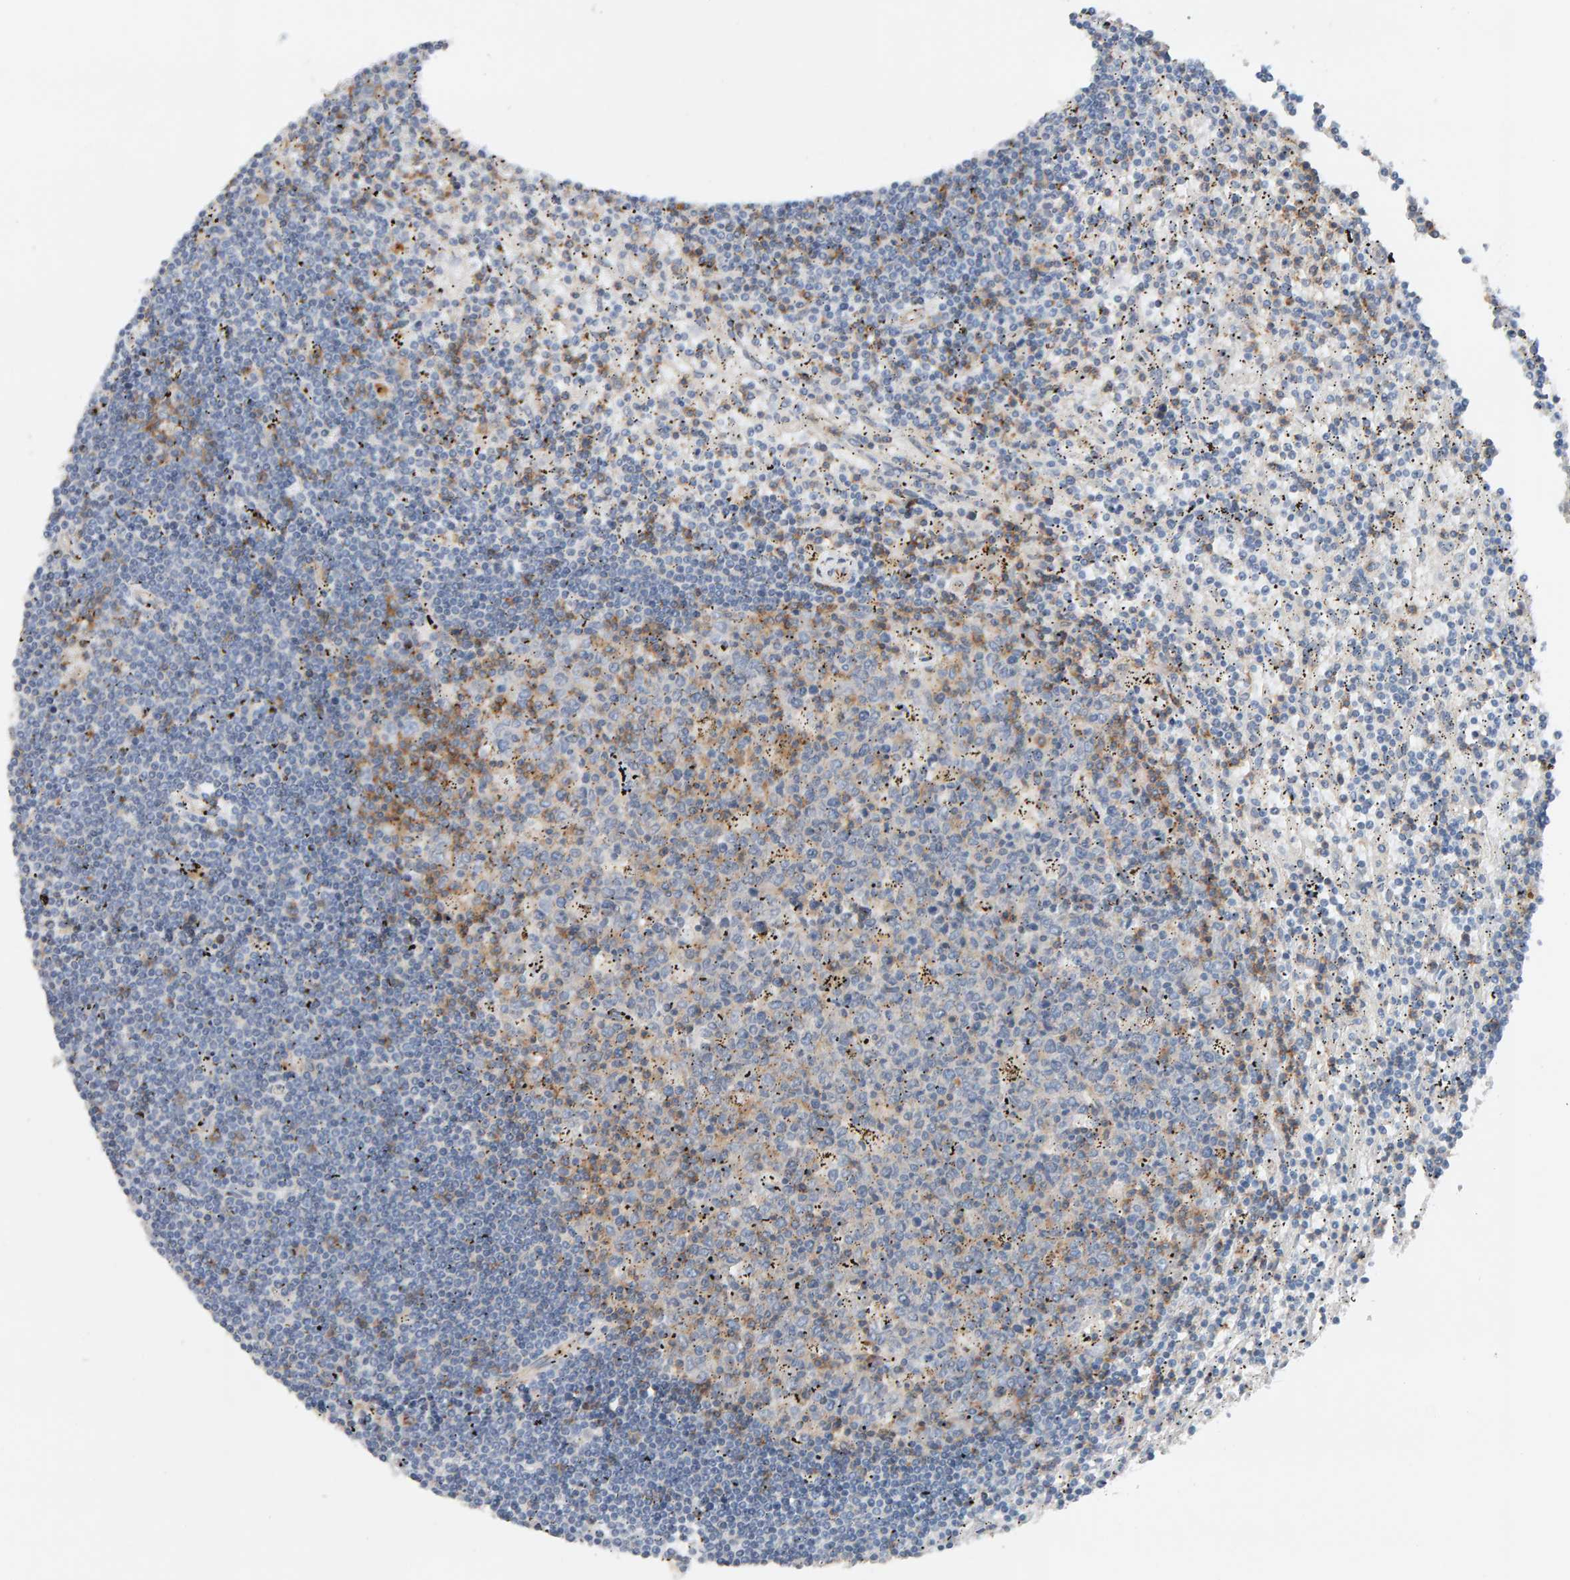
{"staining": {"intensity": "moderate", "quantity": "<25%", "location": "cytoplasmic/membranous"}, "tissue": "lymphoma", "cell_type": "Tumor cells", "image_type": "cancer", "snomed": [{"axis": "morphology", "description": "Malignant lymphoma, non-Hodgkin's type, Low grade"}, {"axis": "topography", "description": "Spleen"}], "caption": "This is an image of IHC staining of low-grade malignant lymphoma, non-Hodgkin's type, which shows moderate positivity in the cytoplasmic/membranous of tumor cells.", "gene": "FYN", "patient": {"sex": "male", "age": 76}}